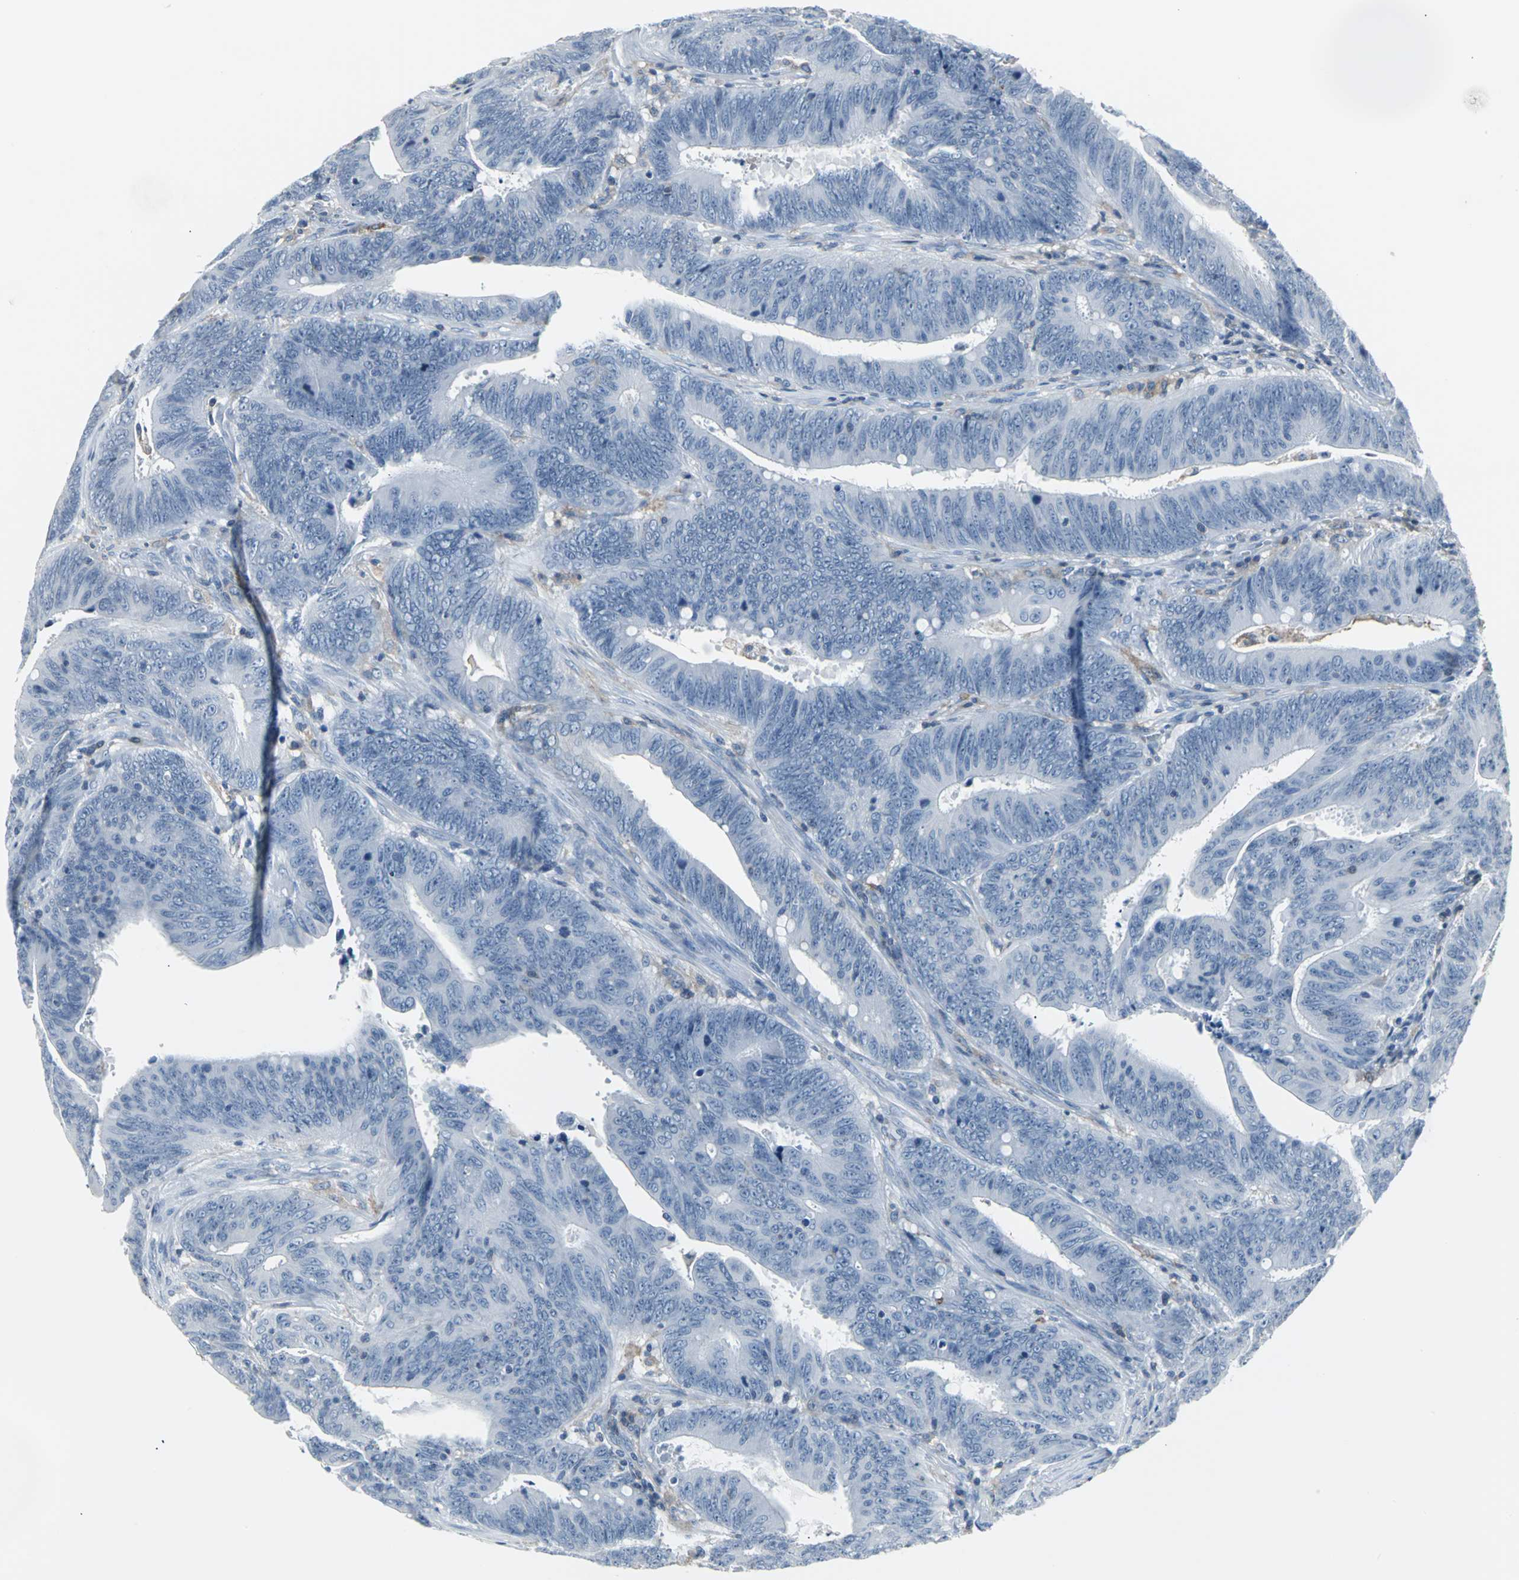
{"staining": {"intensity": "weak", "quantity": "25%-75%", "location": "cytoplasmic/membranous"}, "tissue": "colorectal cancer", "cell_type": "Tumor cells", "image_type": "cancer", "snomed": [{"axis": "morphology", "description": "Adenocarcinoma, NOS"}, {"axis": "topography", "description": "Colon"}], "caption": "A high-resolution micrograph shows IHC staining of colorectal cancer (adenocarcinoma), which demonstrates weak cytoplasmic/membranous expression in about 25%-75% of tumor cells.", "gene": "IQGAP2", "patient": {"sex": "male", "age": 45}}